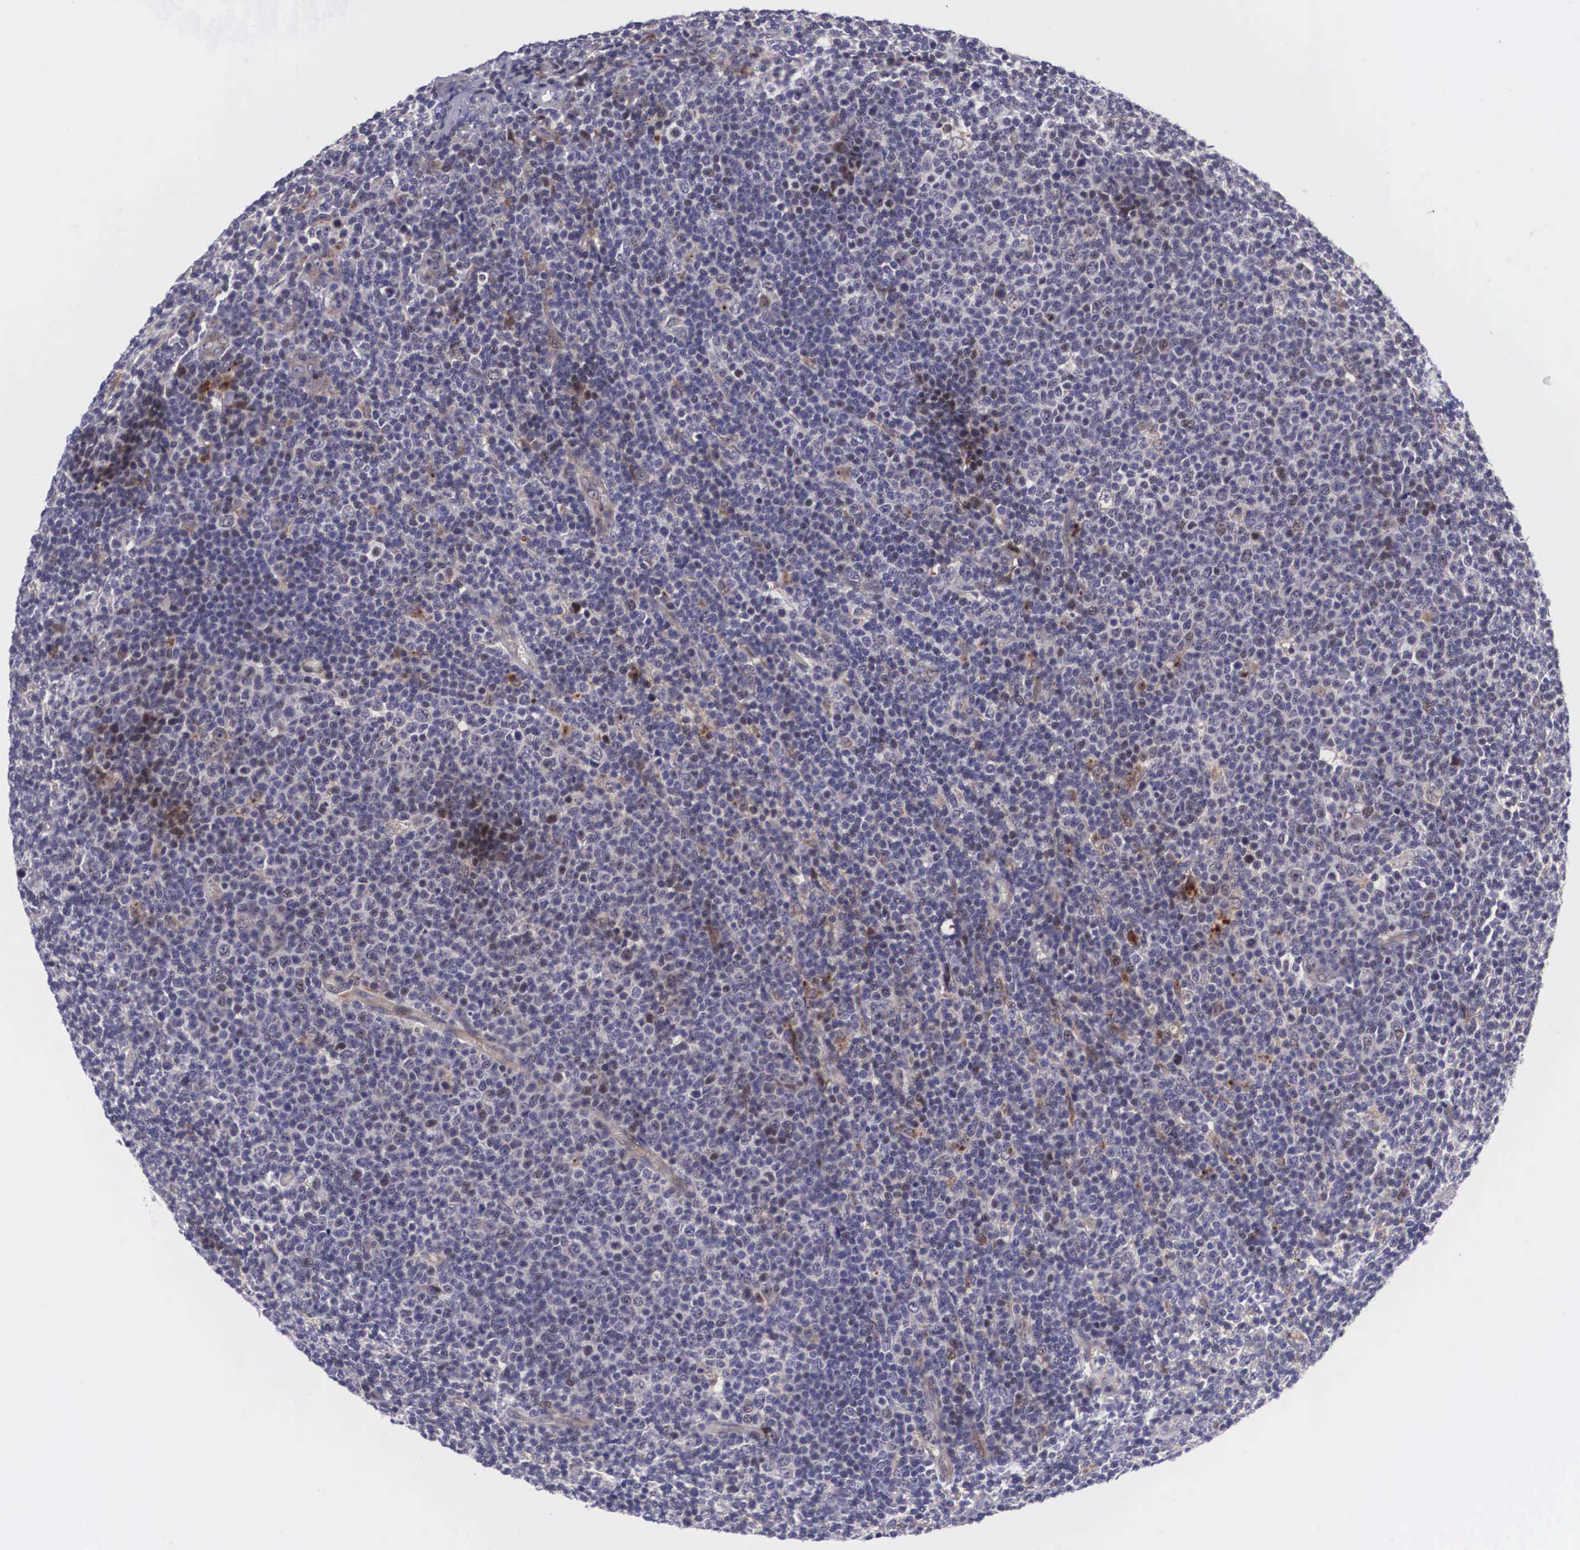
{"staining": {"intensity": "weak", "quantity": "<25%", "location": "cytoplasmic/membranous,nuclear"}, "tissue": "lymphoma", "cell_type": "Tumor cells", "image_type": "cancer", "snomed": [{"axis": "morphology", "description": "Malignant lymphoma, non-Hodgkin's type, Low grade"}, {"axis": "topography", "description": "Lymph node"}], "caption": "Tumor cells show no significant positivity in low-grade malignant lymphoma, non-Hodgkin's type.", "gene": "EMID1", "patient": {"sex": "male", "age": 74}}